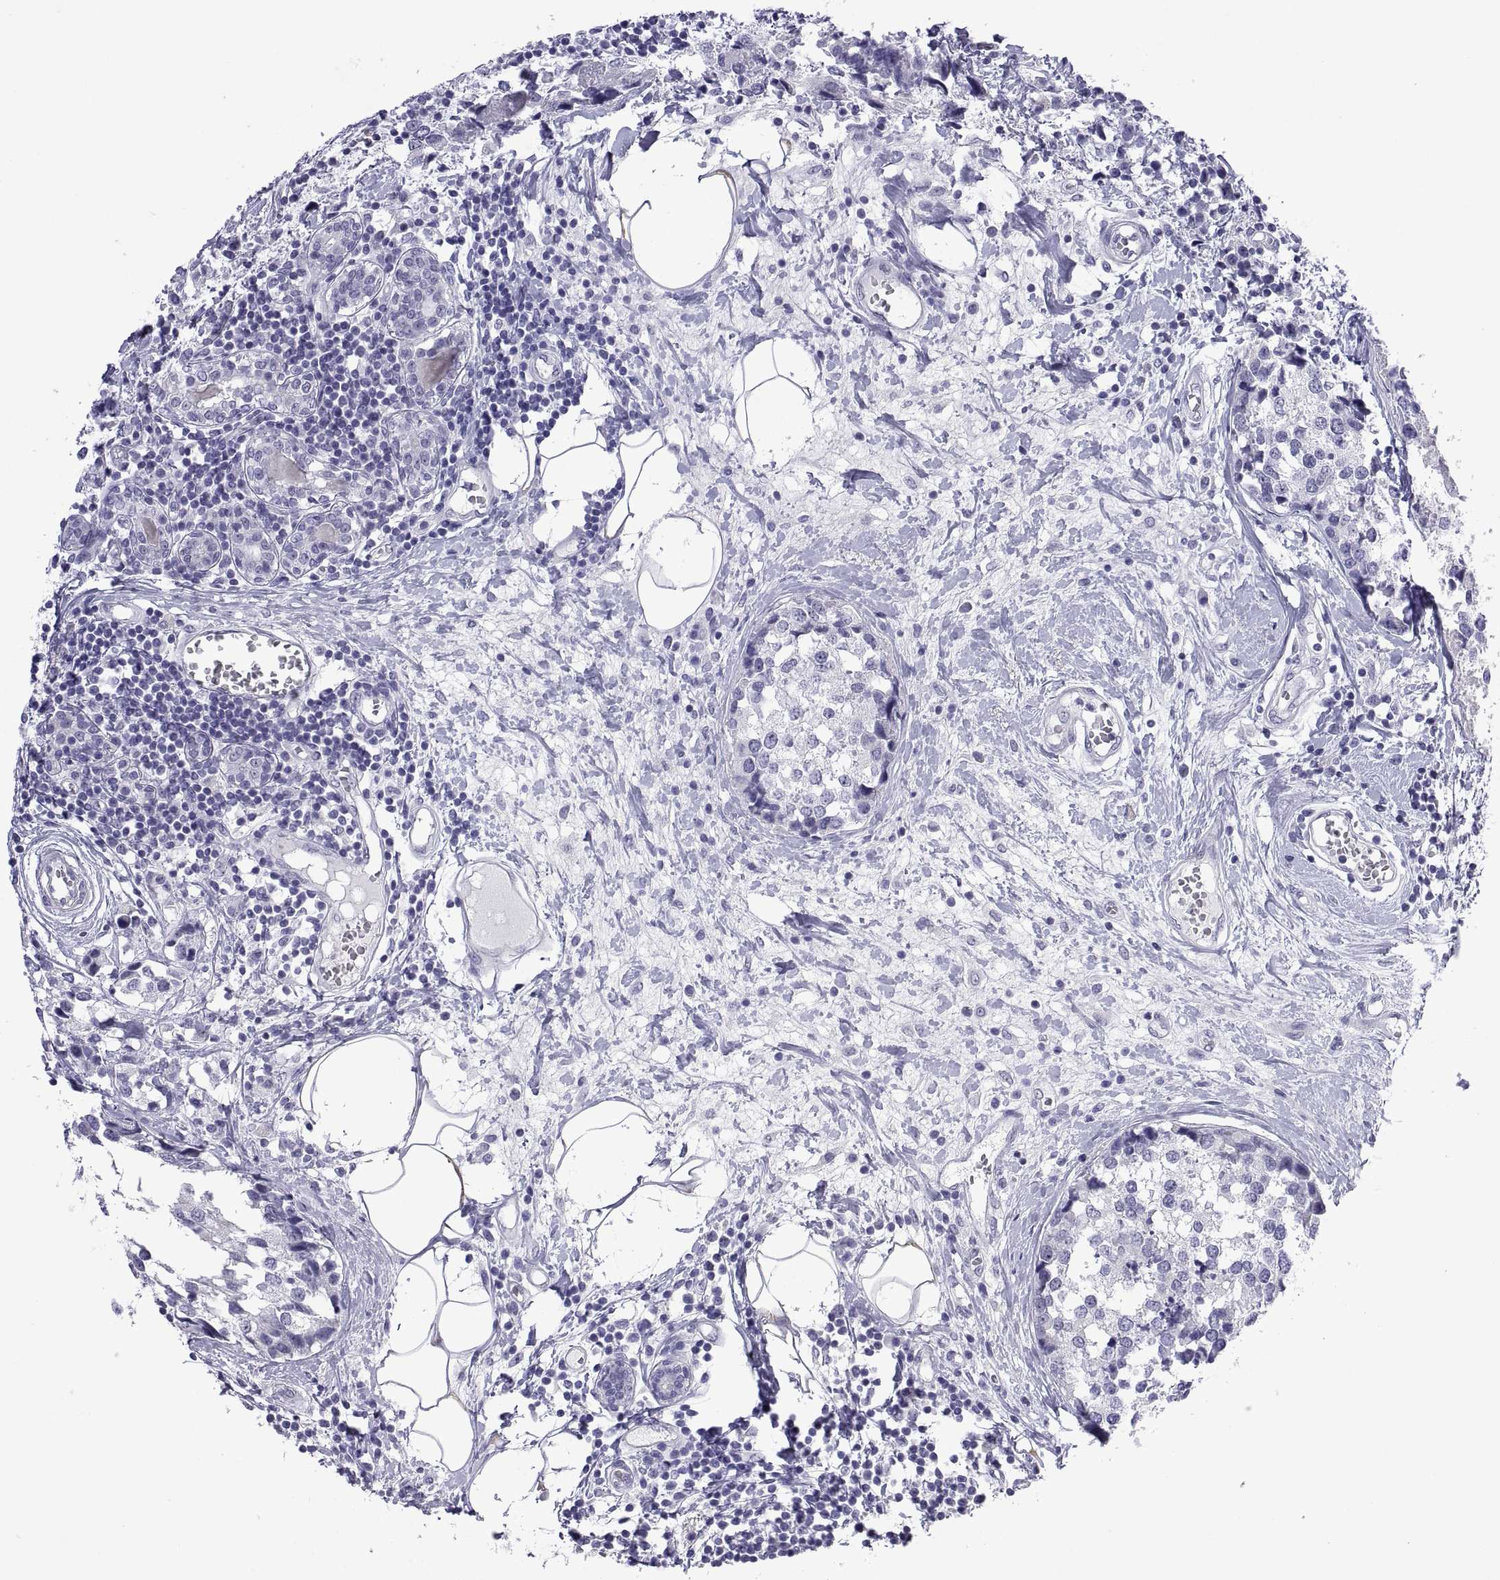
{"staining": {"intensity": "negative", "quantity": "none", "location": "none"}, "tissue": "breast cancer", "cell_type": "Tumor cells", "image_type": "cancer", "snomed": [{"axis": "morphology", "description": "Lobular carcinoma"}, {"axis": "topography", "description": "Breast"}], "caption": "Tumor cells are negative for brown protein staining in lobular carcinoma (breast).", "gene": "VSX2", "patient": {"sex": "female", "age": 59}}